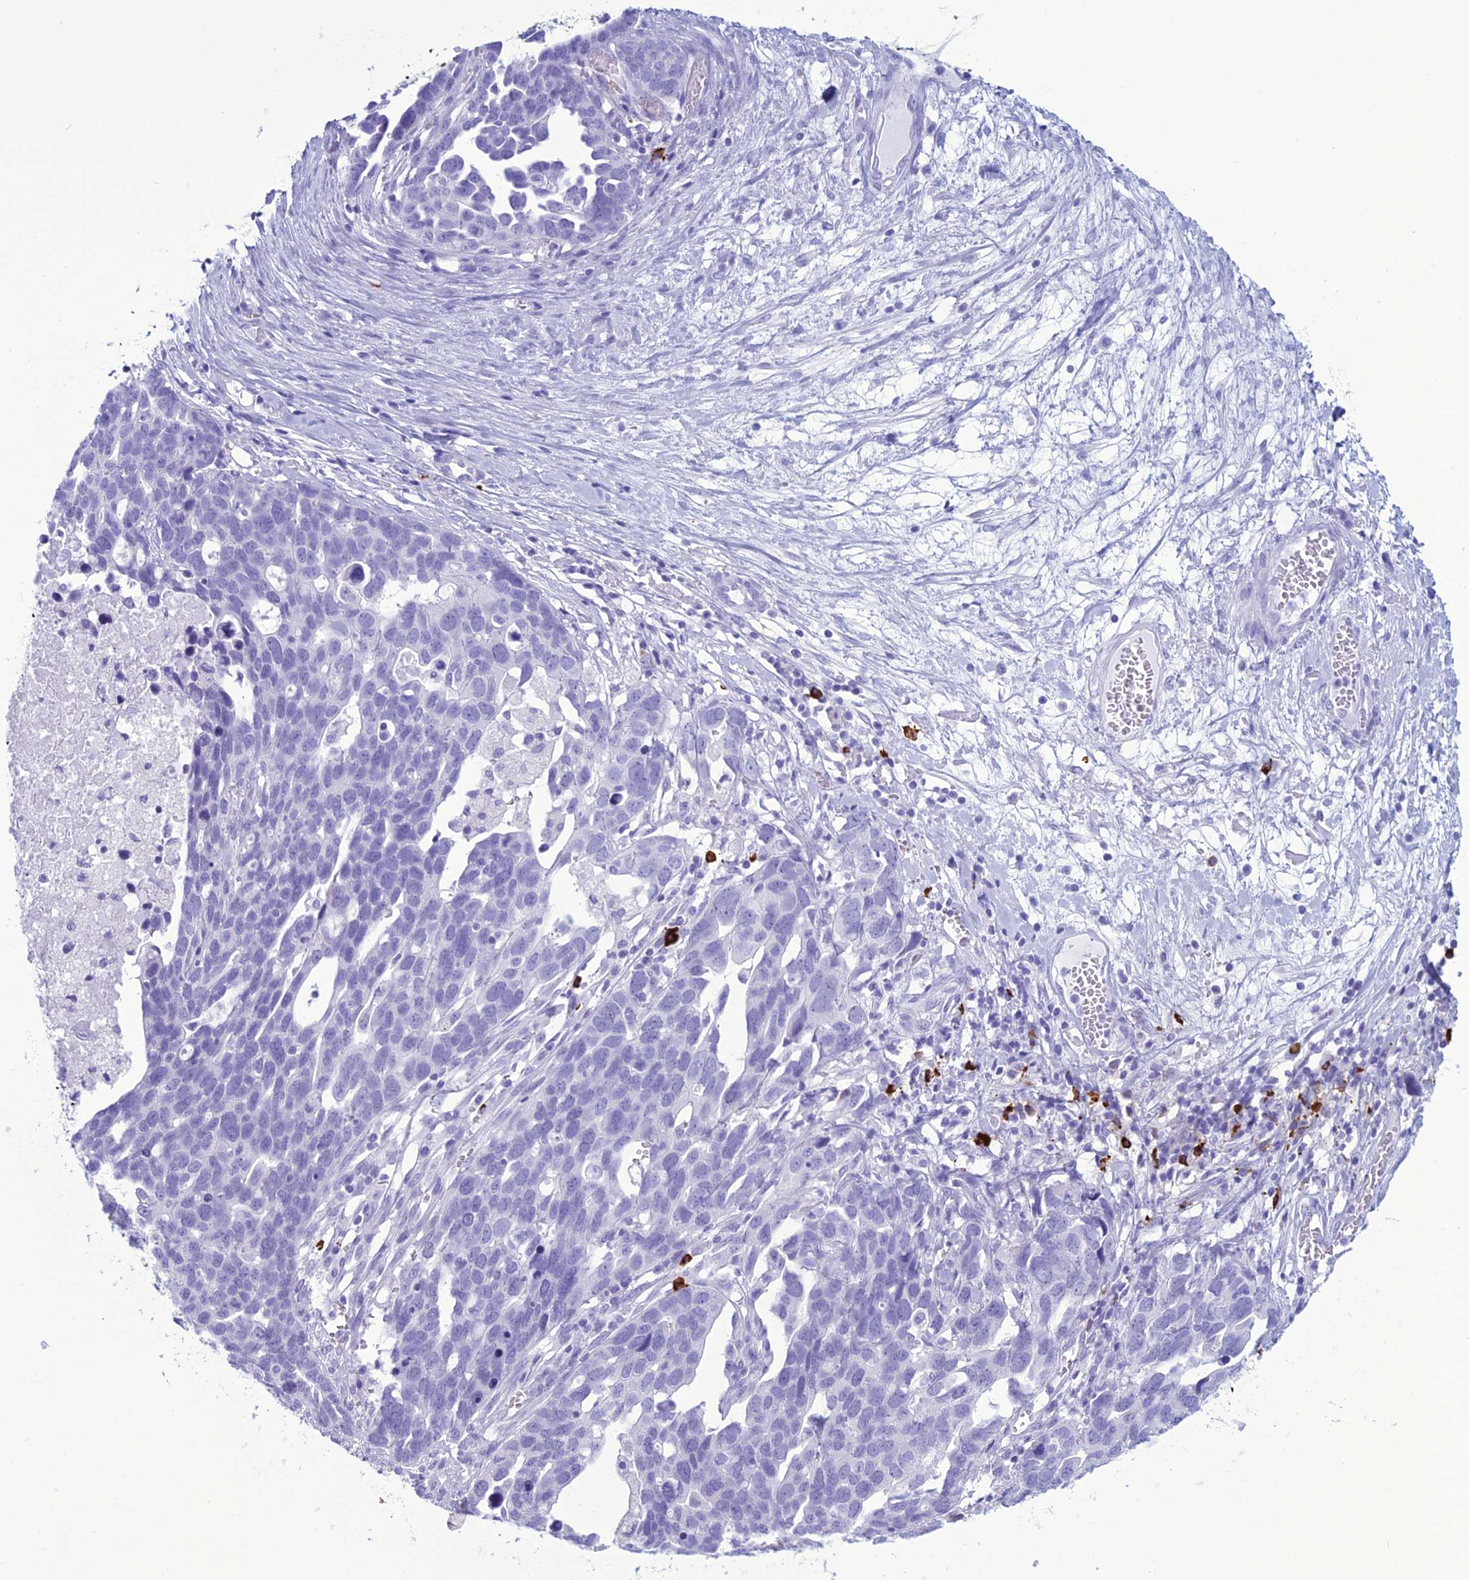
{"staining": {"intensity": "negative", "quantity": "none", "location": "none"}, "tissue": "ovarian cancer", "cell_type": "Tumor cells", "image_type": "cancer", "snomed": [{"axis": "morphology", "description": "Cystadenocarcinoma, serous, NOS"}, {"axis": "topography", "description": "Ovary"}], "caption": "Tumor cells are negative for protein expression in human ovarian cancer.", "gene": "MZB1", "patient": {"sex": "female", "age": 54}}